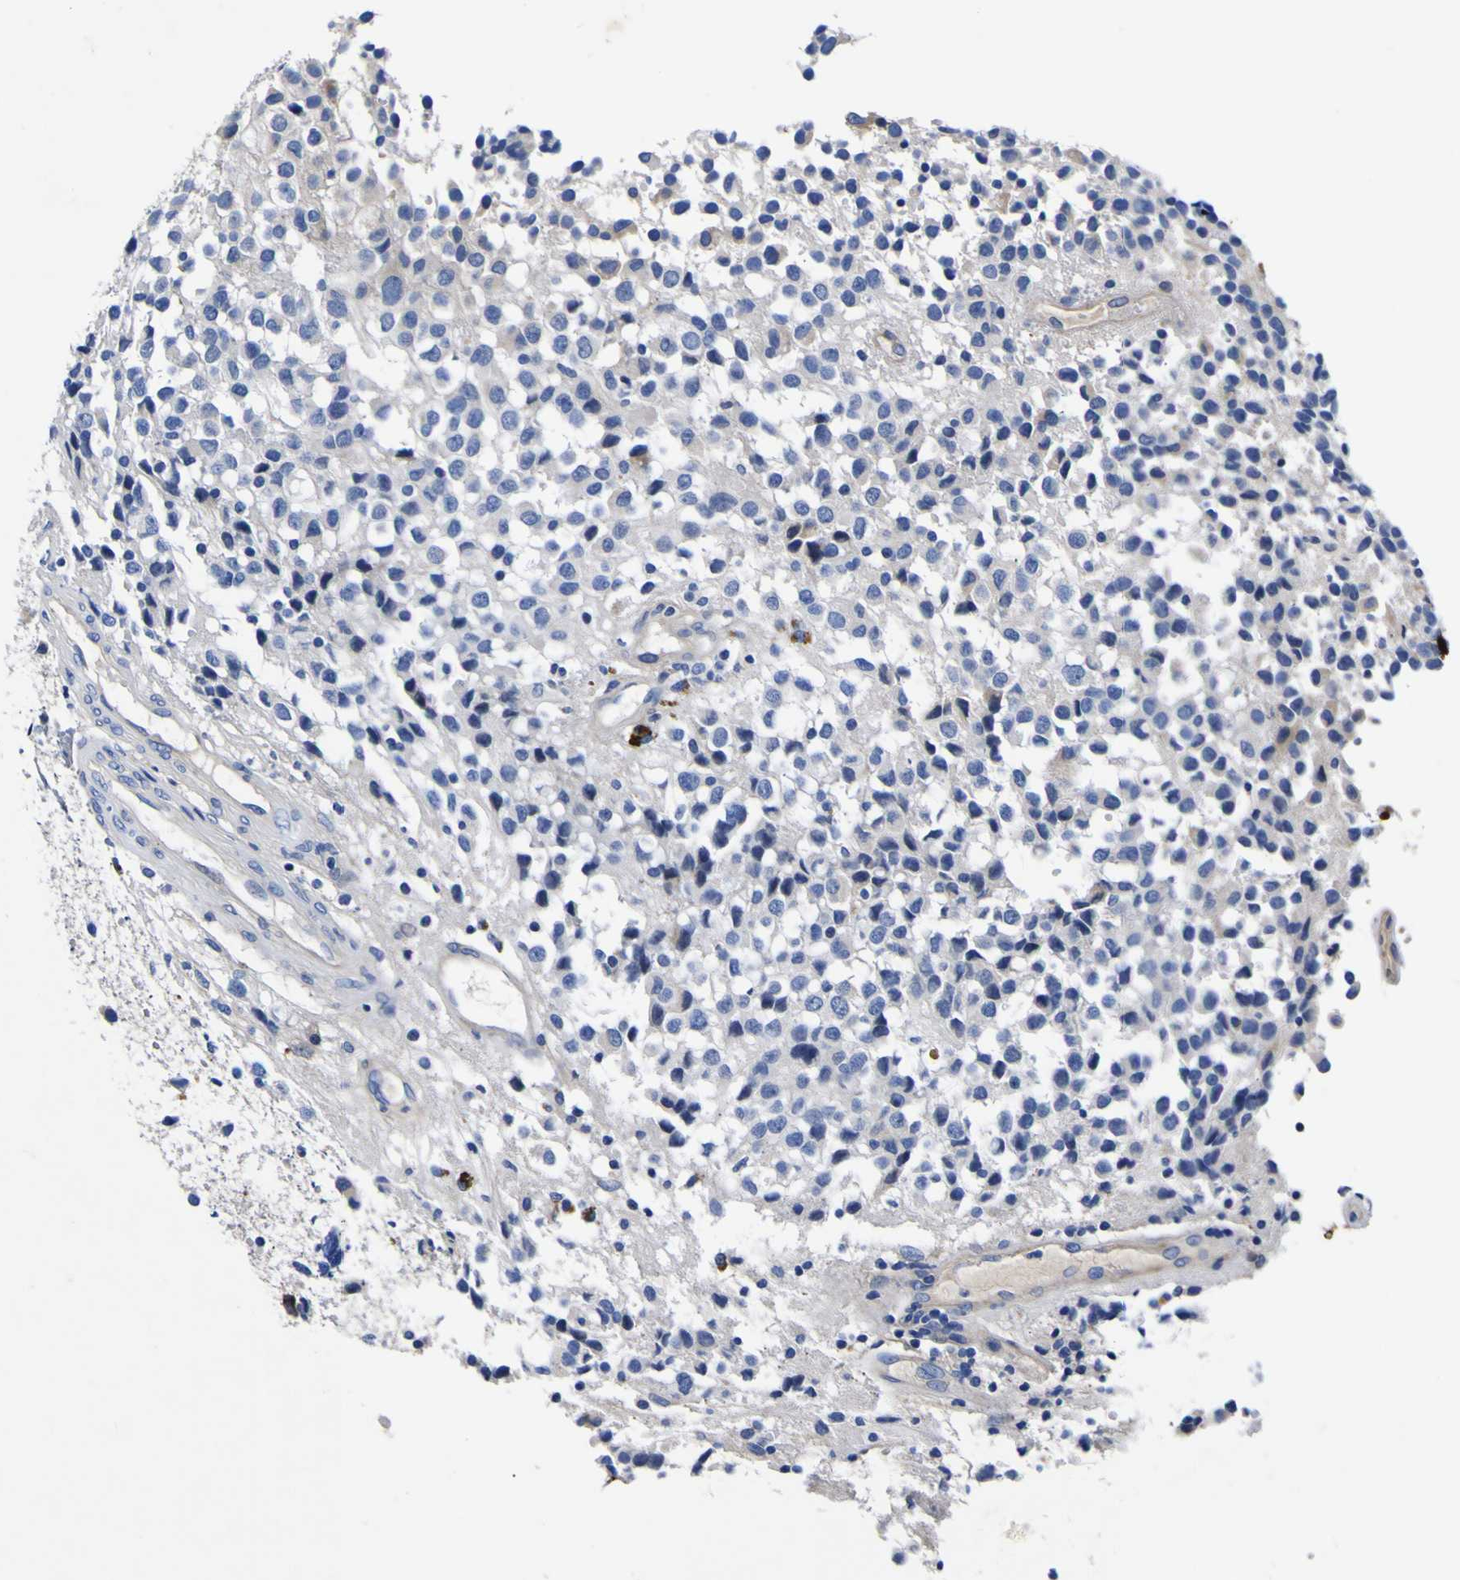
{"staining": {"intensity": "negative", "quantity": "none", "location": "none"}, "tissue": "glioma", "cell_type": "Tumor cells", "image_type": "cancer", "snomed": [{"axis": "morphology", "description": "Glioma, malignant, High grade"}, {"axis": "topography", "description": "Brain"}], "caption": "The image shows no staining of tumor cells in glioma.", "gene": "VASN", "patient": {"sex": "male", "age": 32}}